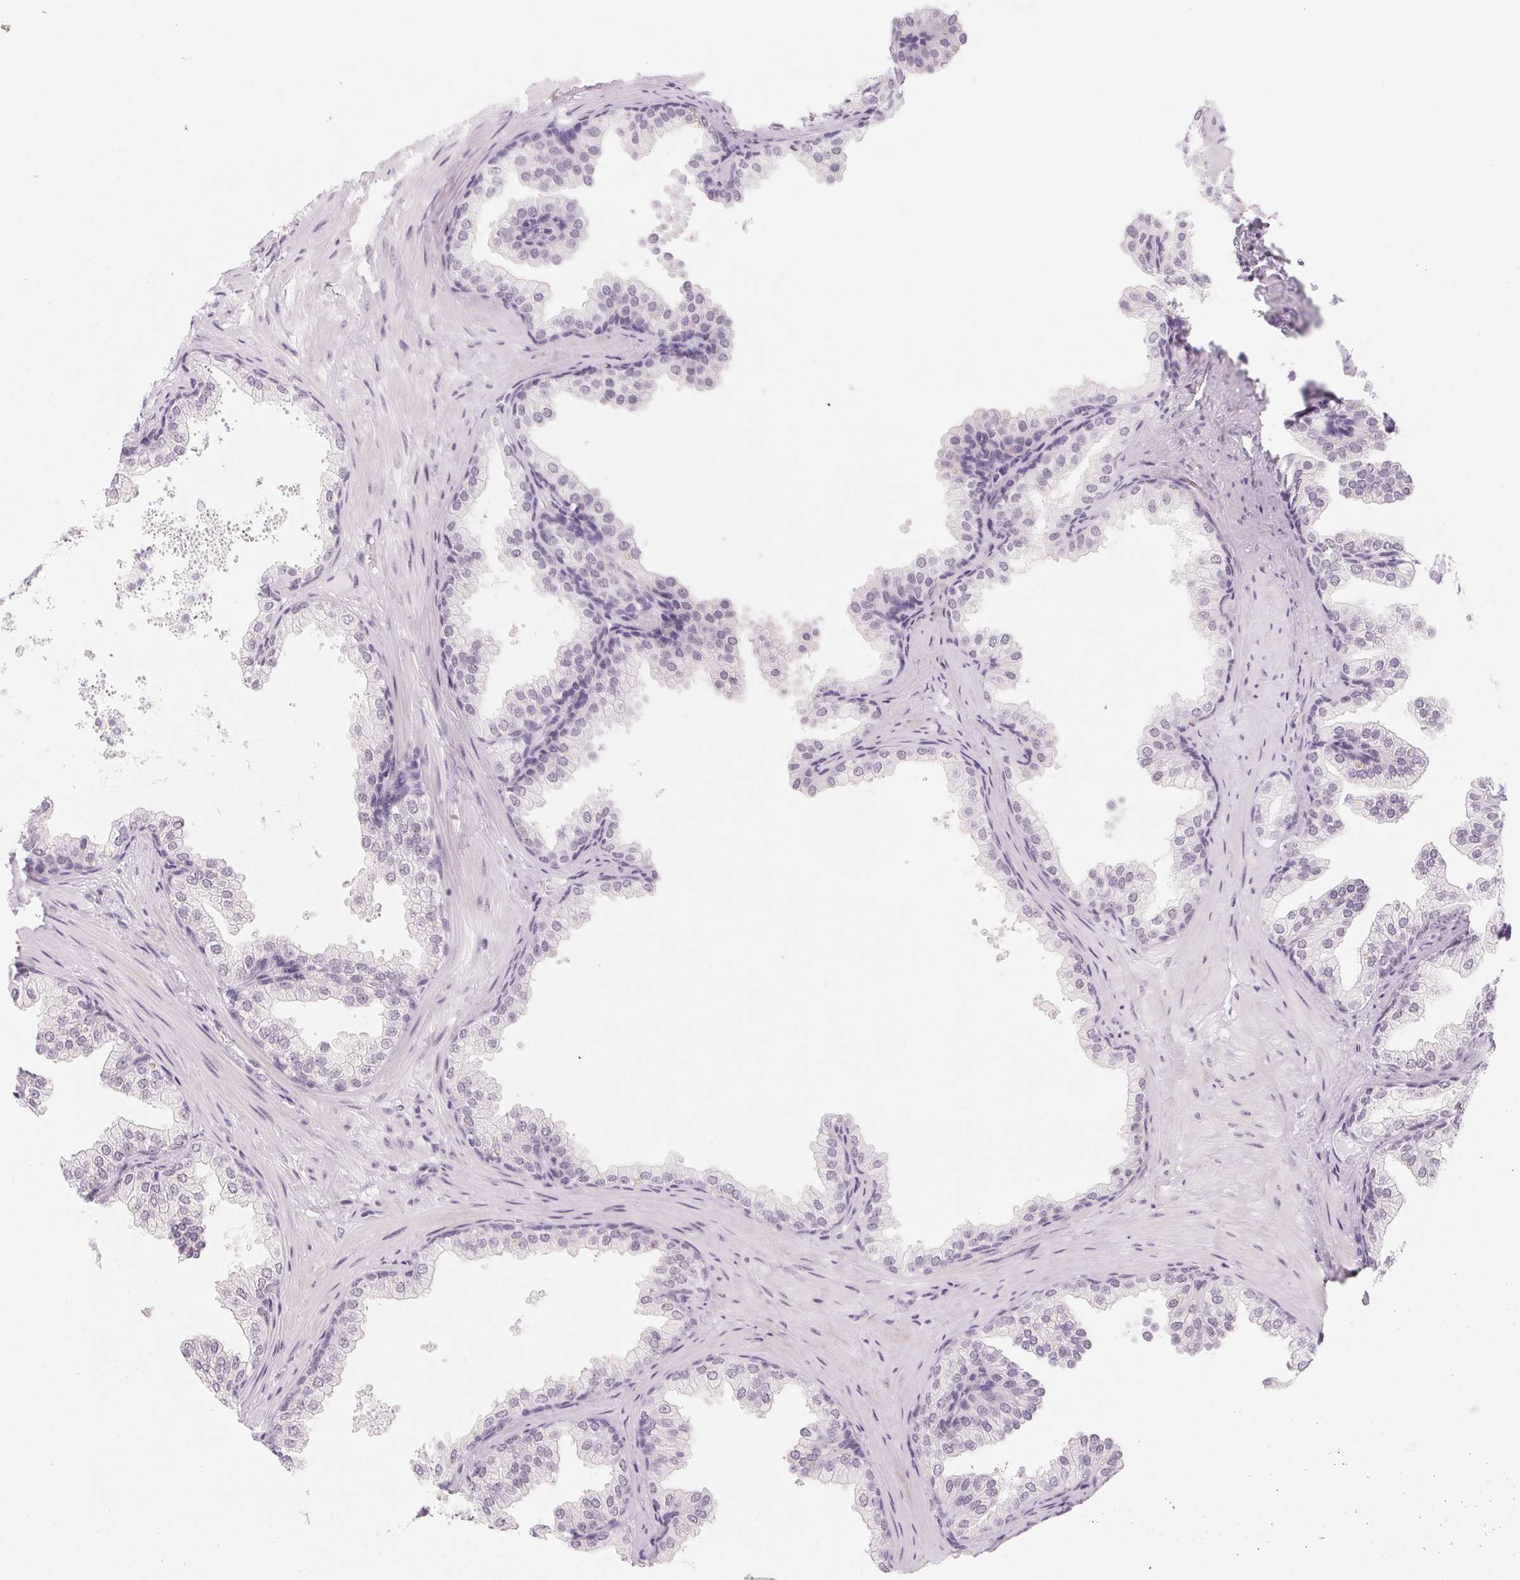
{"staining": {"intensity": "negative", "quantity": "none", "location": "none"}, "tissue": "prostate", "cell_type": "Glandular cells", "image_type": "normal", "snomed": [{"axis": "morphology", "description": "Normal tissue, NOS"}, {"axis": "topography", "description": "Prostate"}], "caption": "An immunohistochemistry photomicrograph of normal prostate is shown. There is no staining in glandular cells of prostate. Brightfield microscopy of IHC stained with DAB (3,3'-diaminobenzidine) (brown) and hematoxylin (blue), captured at high magnification.", "gene": "ZIC4", "patient": {"sex": "male", "age": 37}}